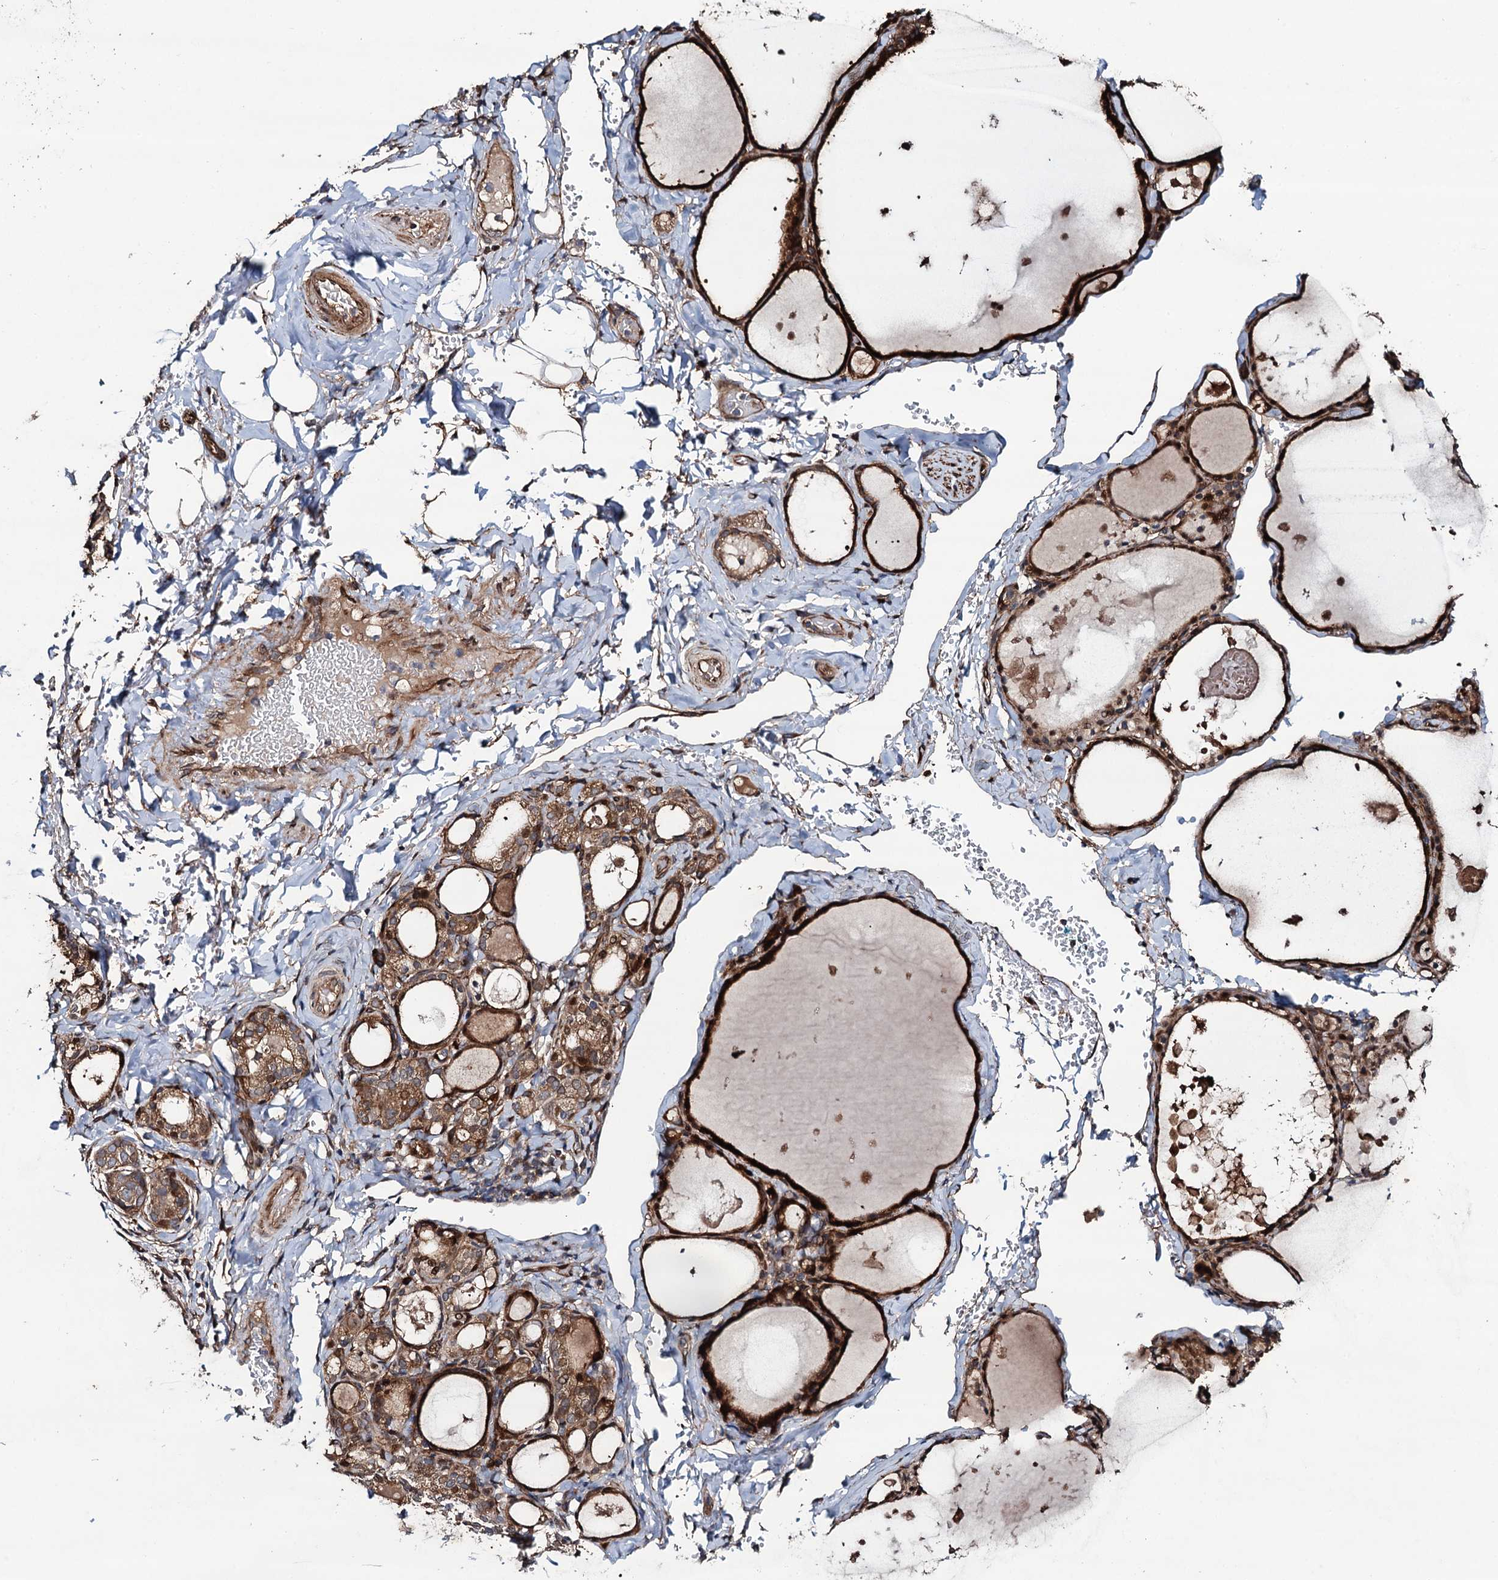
{"staining": {"intensity": "strong", "quantity": ">75%", "location": "cytoplasmic/membranous,nuclear"}, "tissue": "thyroid gland", "cell_type": "Glandular cells", "image_type": "normal", "snomed": [{"axis": "morphology", "description": "Normal tissue, NOS"}, {"axis": "topography", "description": "Thyroid gland"}], "caption": "Strong cytoplasmic/membranous,nuclear staining is seen in approximately >75% of glandular cells in benign thyroid gland.", "gene": "RHOBTB1", "patient": {"sex": "male", "age": 56}}